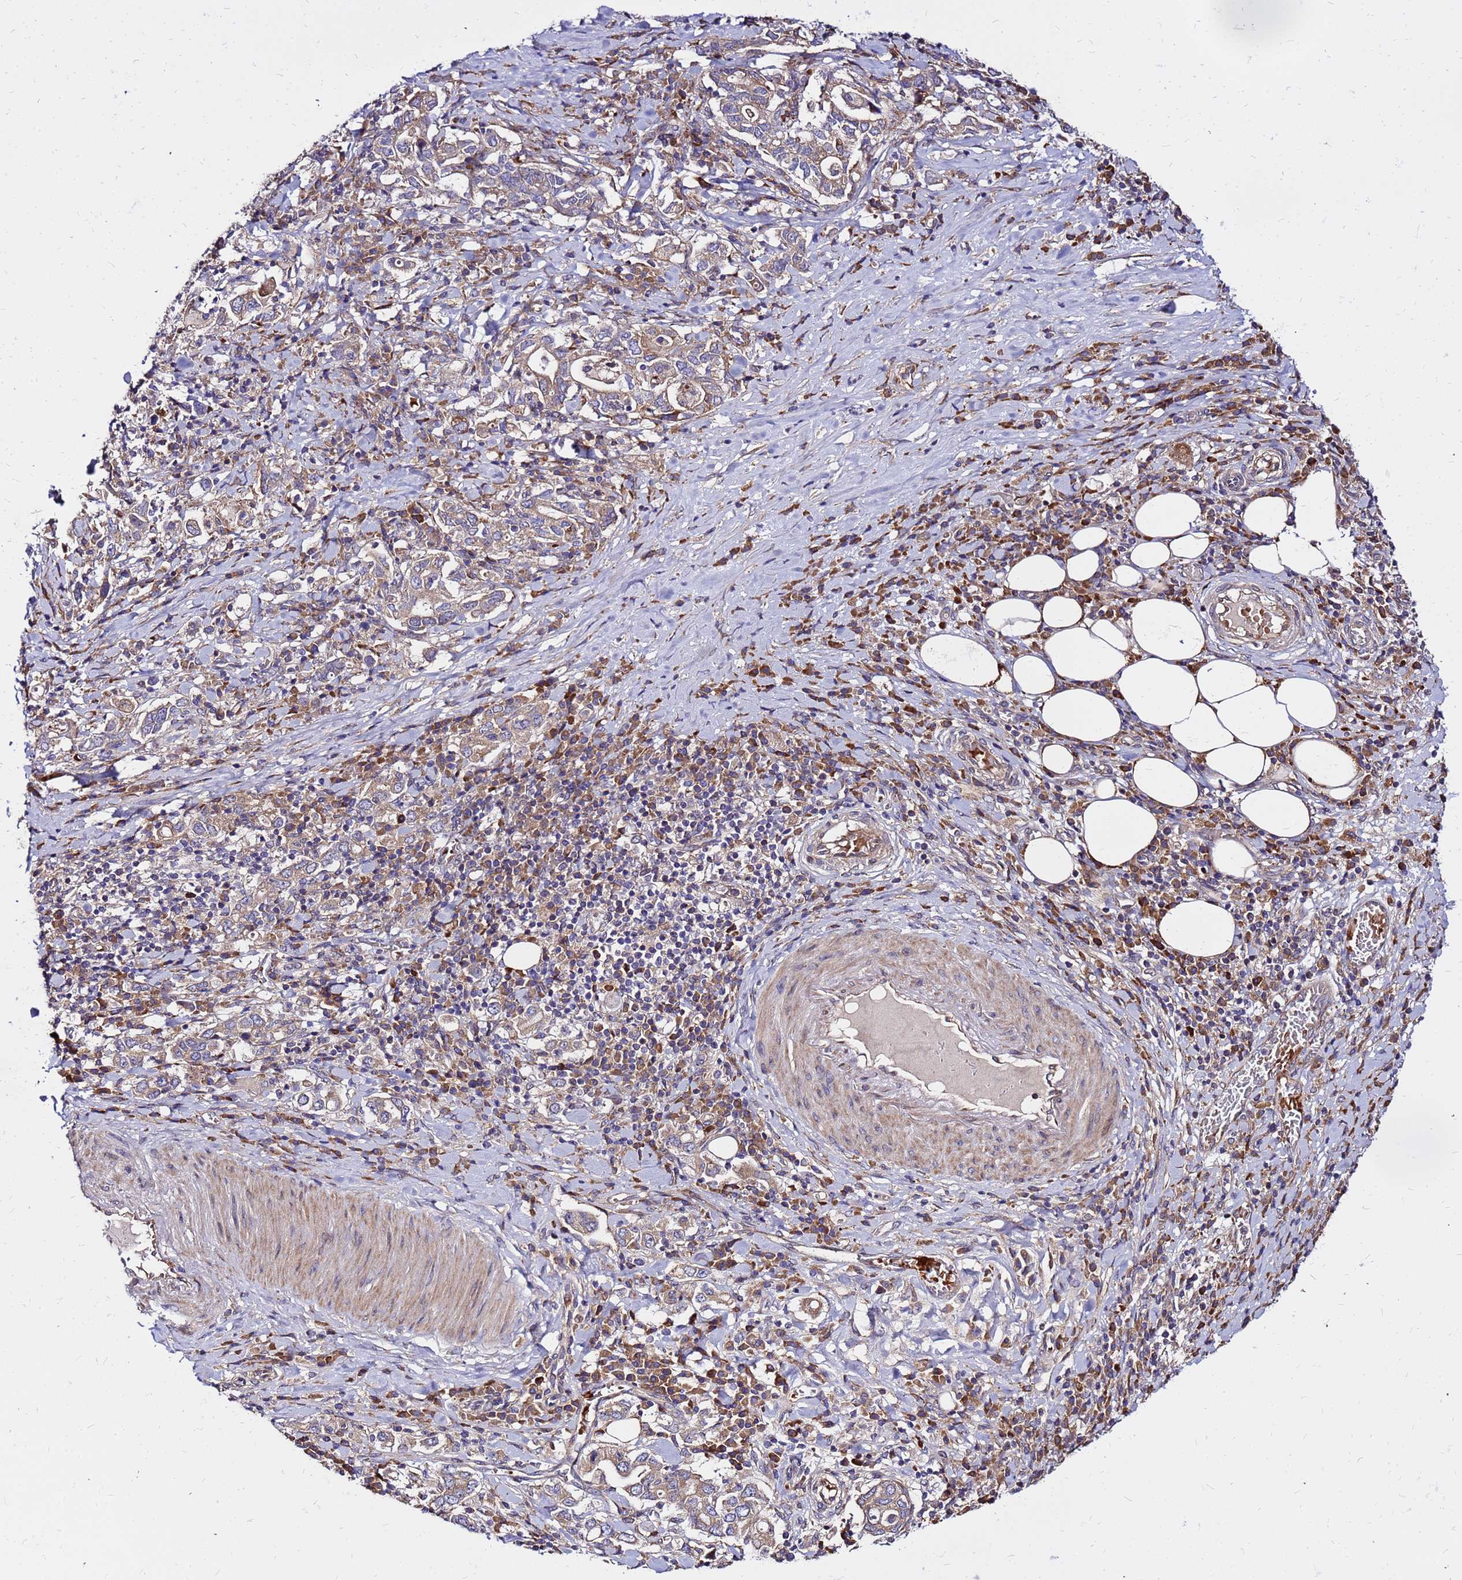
{"staining": {"intensity": "weak", "quantity": ">75%", "location": "cytoplasmic/membranous"}, "tissue": "stomach cancer", "cell_type": "Tumor cells", "image_type": "cancer", "snomed": [{"axis": "morphology", "description": "Adenocarcinoma, NOS"}, {"axis": "topography", "description": "Stomach, upper"}, {"axis": "topography", "description": "Stomach"}], "caption": "Adenocarcinoma (stomach) stained with a brown dye reveals weak cytoplasmic/membranous positive positivity in approximately >75% of tumor cells.", "gene": "WWC2", "patient": {"sex": "male", "age": 62}}